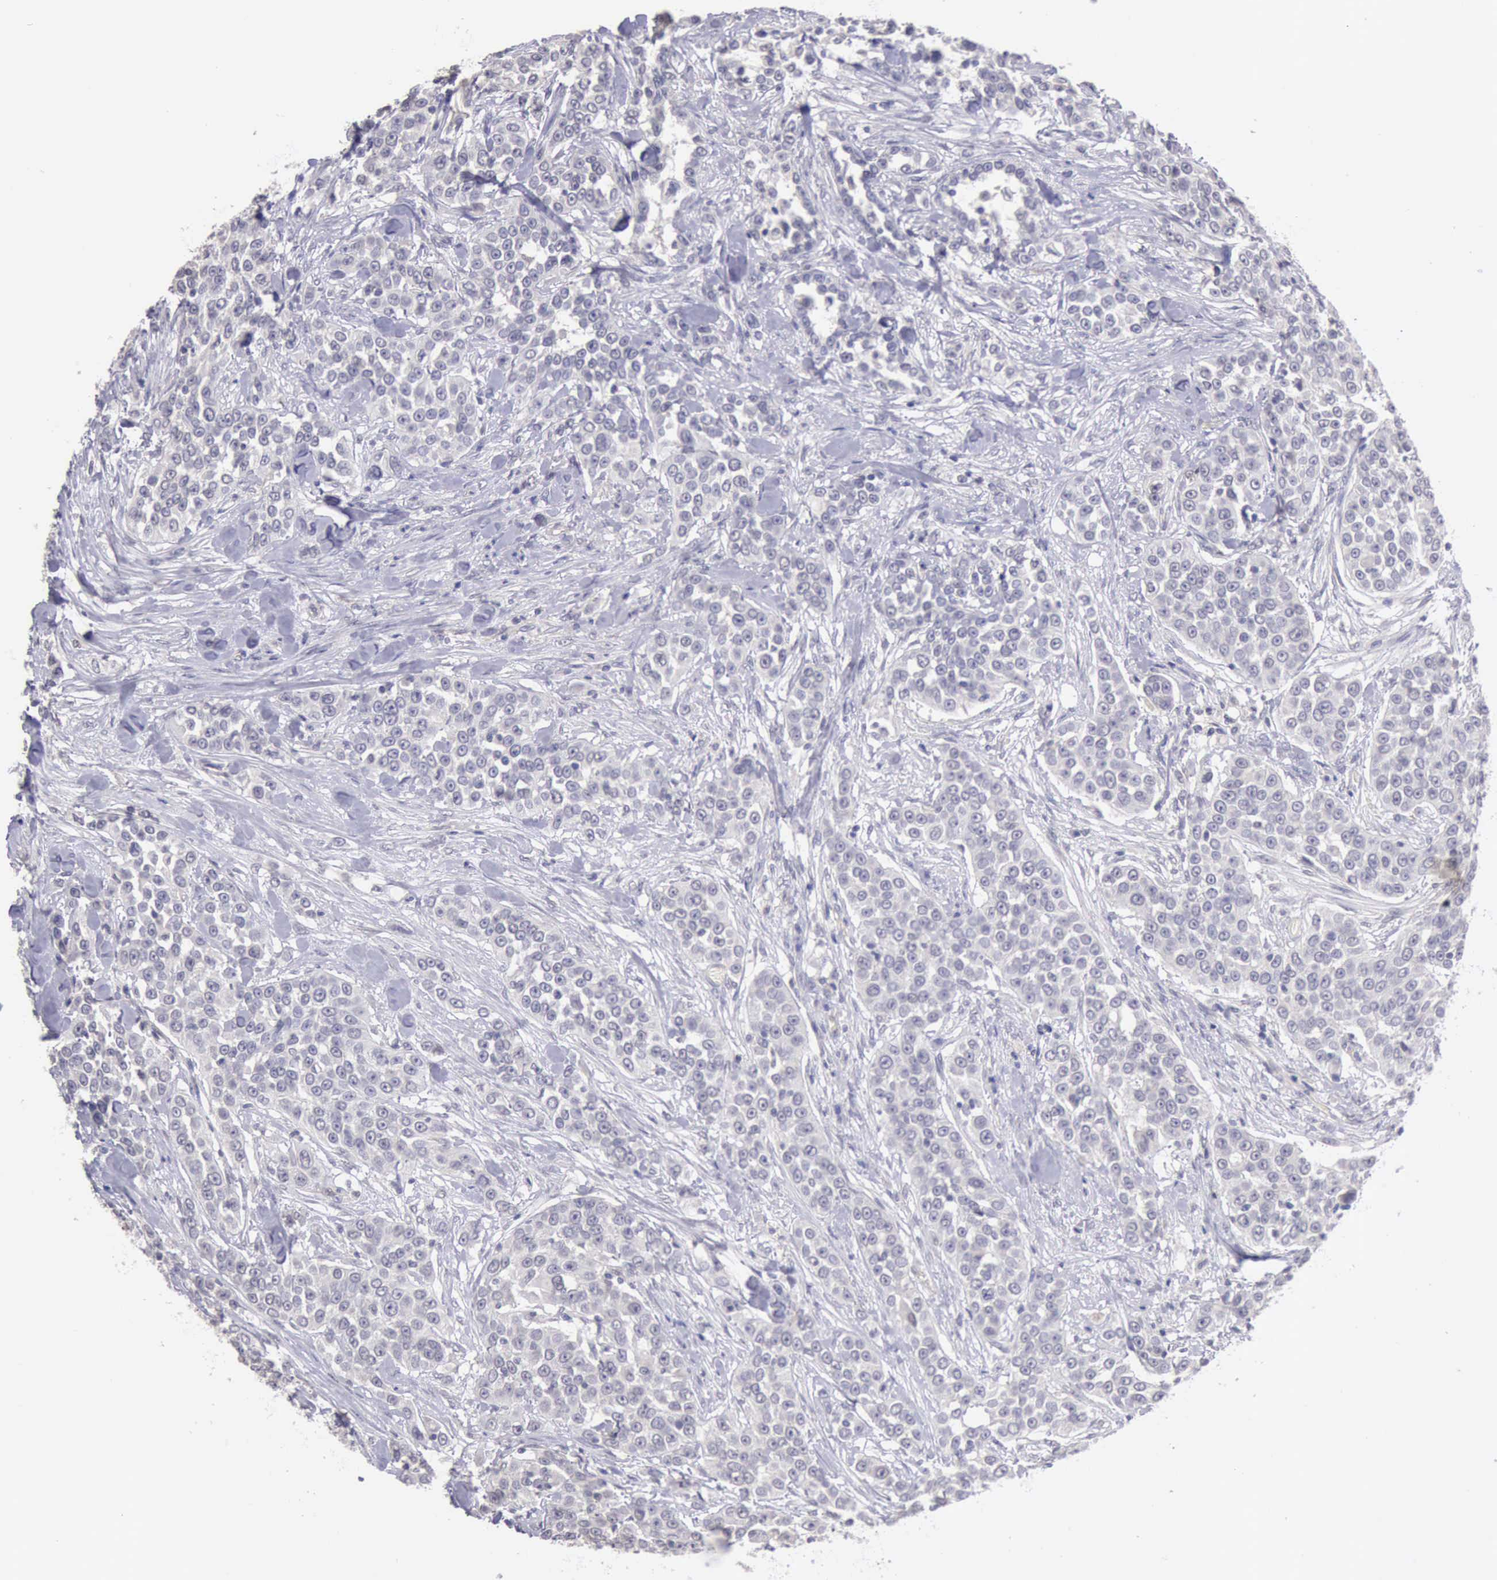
{"staining": {"intensity": "negative", "quantity": "none", "location": "none"}, "tissue": "urothelial cancer", "cell_type": "Tumor cells", "image_type": "cancer", "snomed": [{"axis": "morphology", "description": "Urothelial carcinoma, High grade"}, {"axis": "topography", "description": "Urinary bladder"}], "caption": "This is a image of IHC staining of urothelial cancer, which shows no positivity in tumor cells.", "gene": "KCND1", "patient": {"sex": "female", "age": 80}}